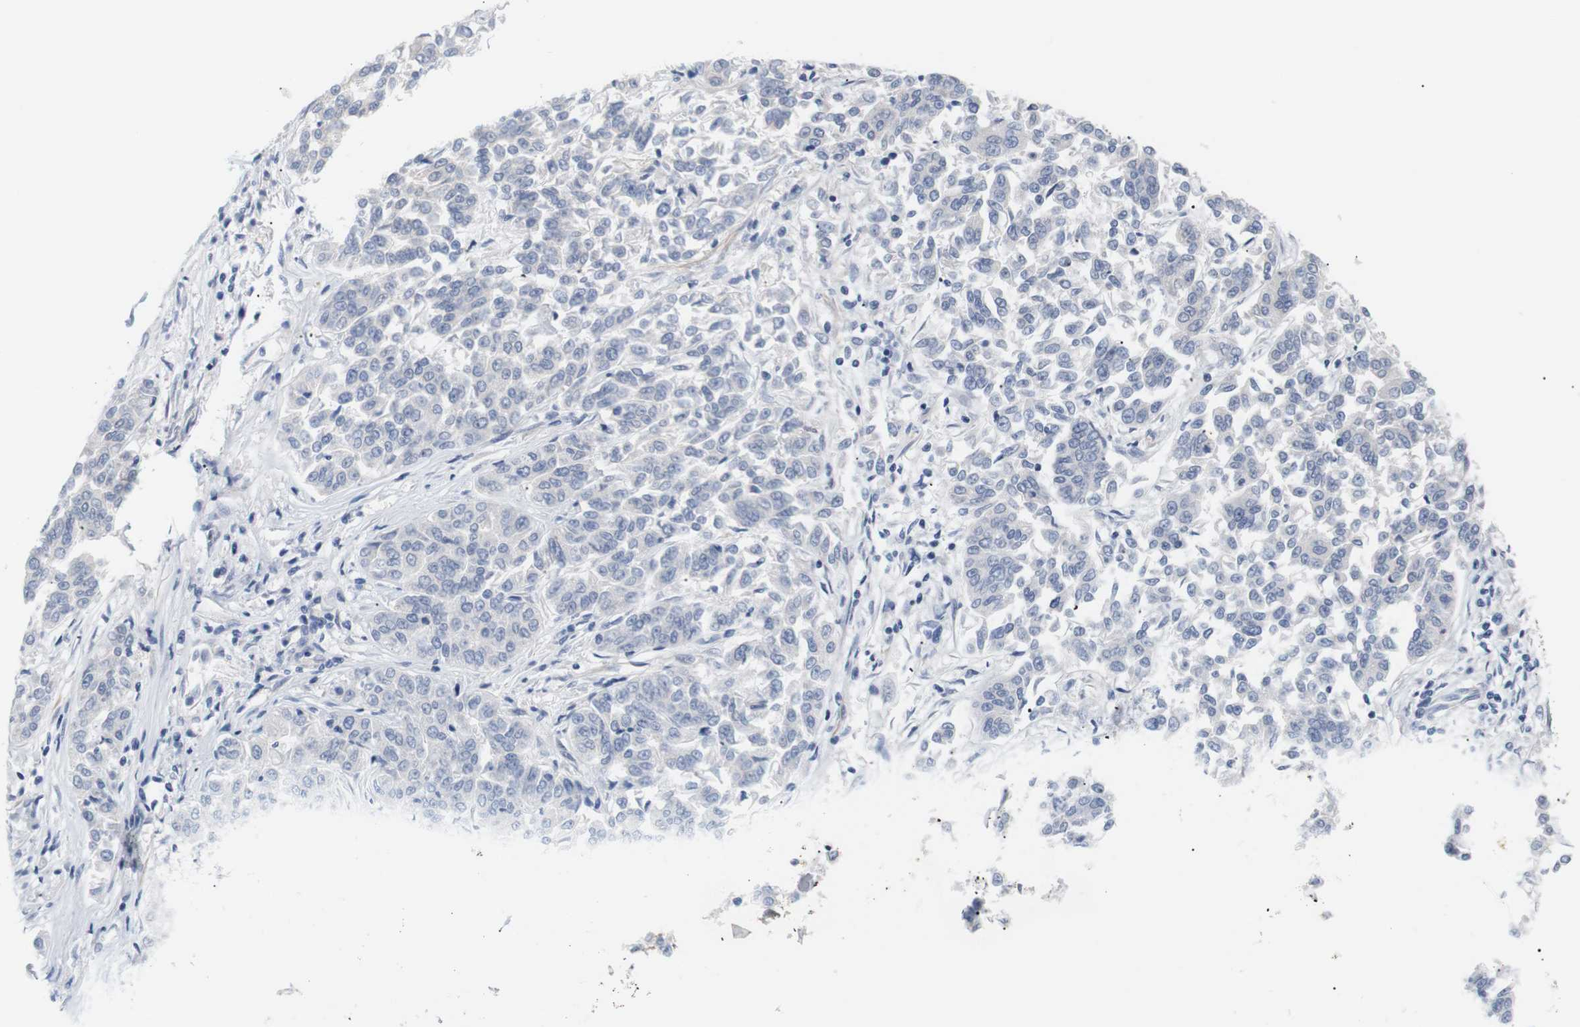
{"staining": {"intensity": "negative", "quantity": "none", "location": "none"}, "tissue": "lung cancer", "cell_type": "Tumor cells", "image_type": "cancer", "snomed": [{"axis": "morphology", "description": "Adenocarcinoma, NOS"}, {"axis": "topography", "description": "Lung"}], "caption": "Lung adenocarcinoma was stained to show a protein in brown. There is no significant expression in tumor cells. (DAB IHC visualized using brightfield microscopy, high magnification).", "gene": "STMN3", "patient": {"sex": "male", "age": 84}}